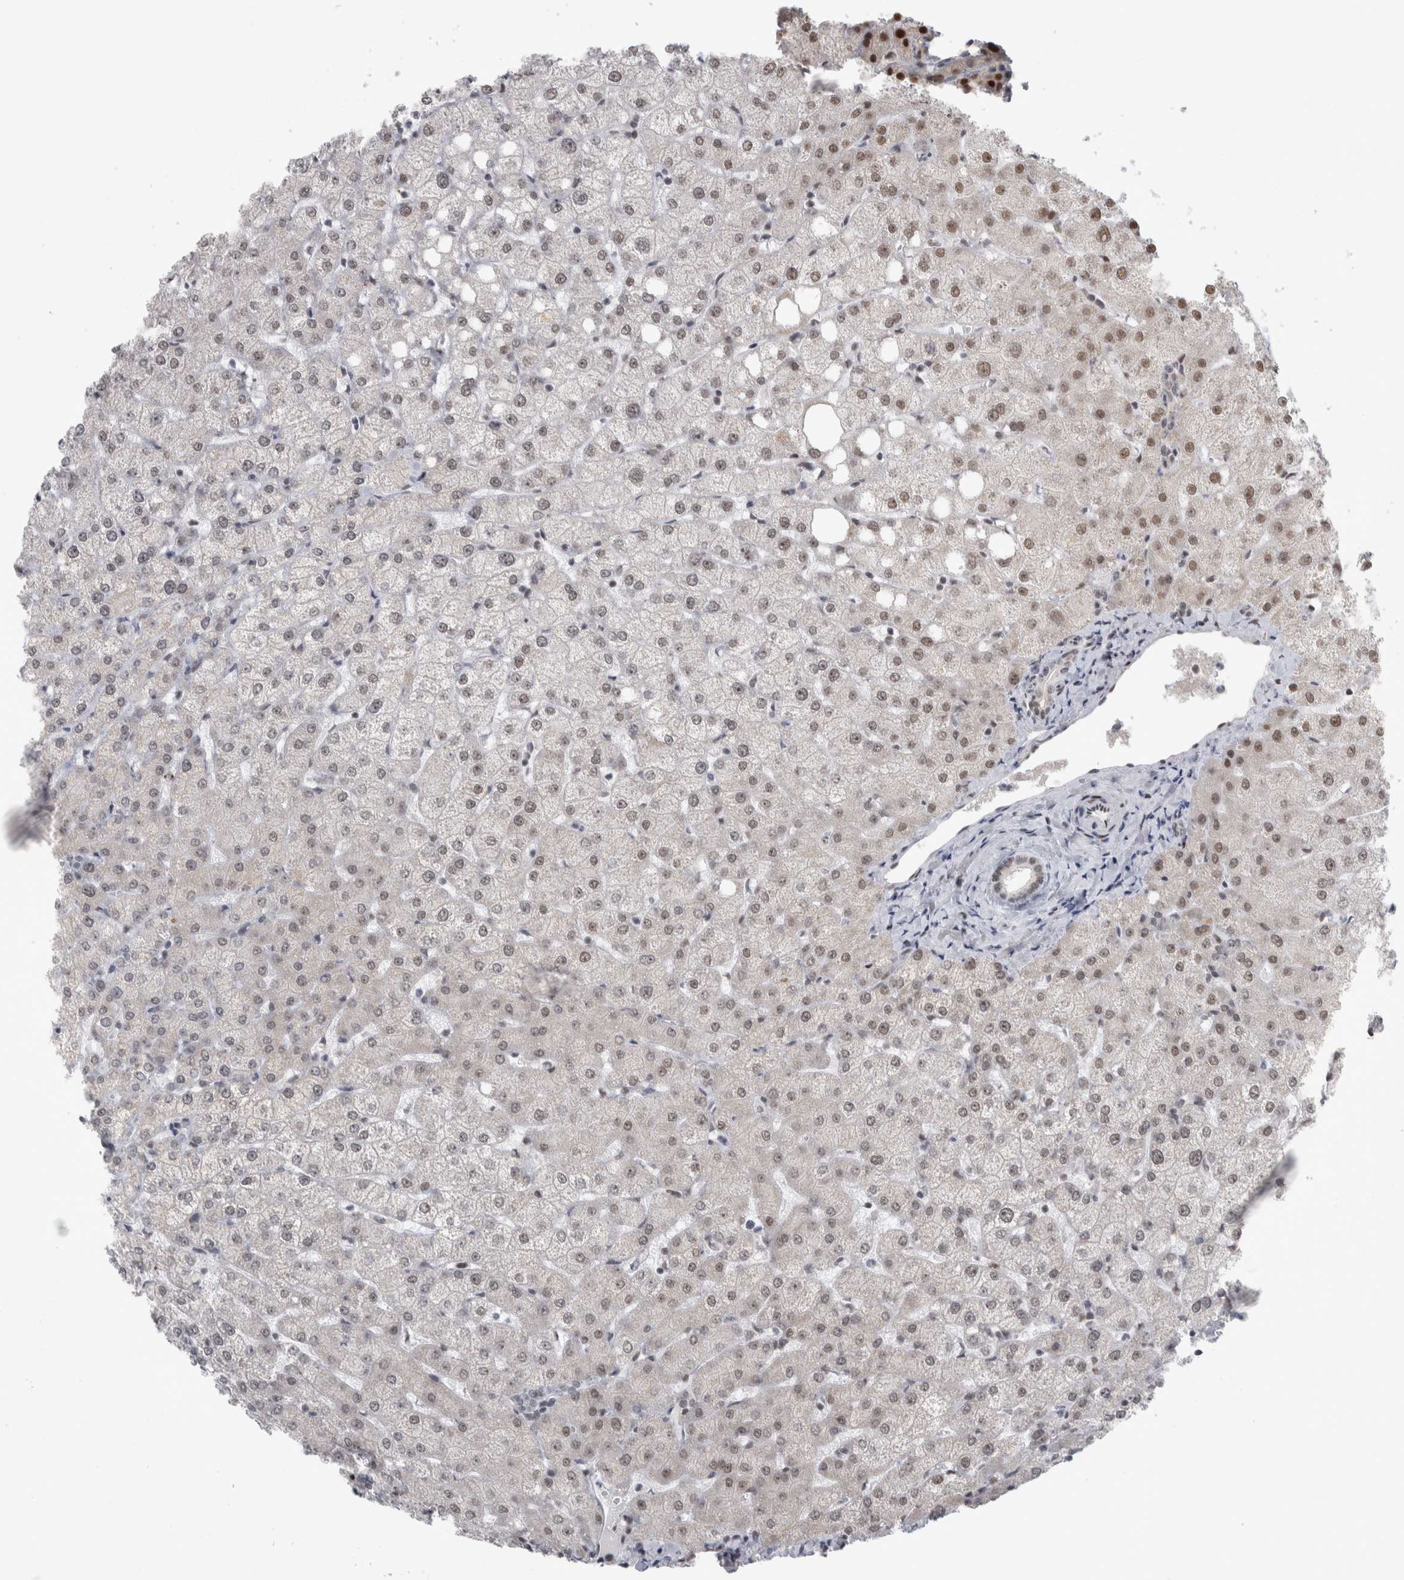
{"staining": {"intensity": "negative", "quantity": "none", "location": "none"}, "tissue": "liver", "cell_type": "Cholangiocytes", "image_type": "normal", "snomed": [{"axis": "morphology", "description": "Normal tissue, NOS"}, {"axis": "topography", "description": "Liver"}], "caption": "This is a histopathology image of immunohistochemistry (IHC) staining of unremarkable liver, which shows no expression in cholangiocytes. Nuclei are stained in blue.", "gene": "HEXIM2", "patient": {"sex": "female", "age": 54}}